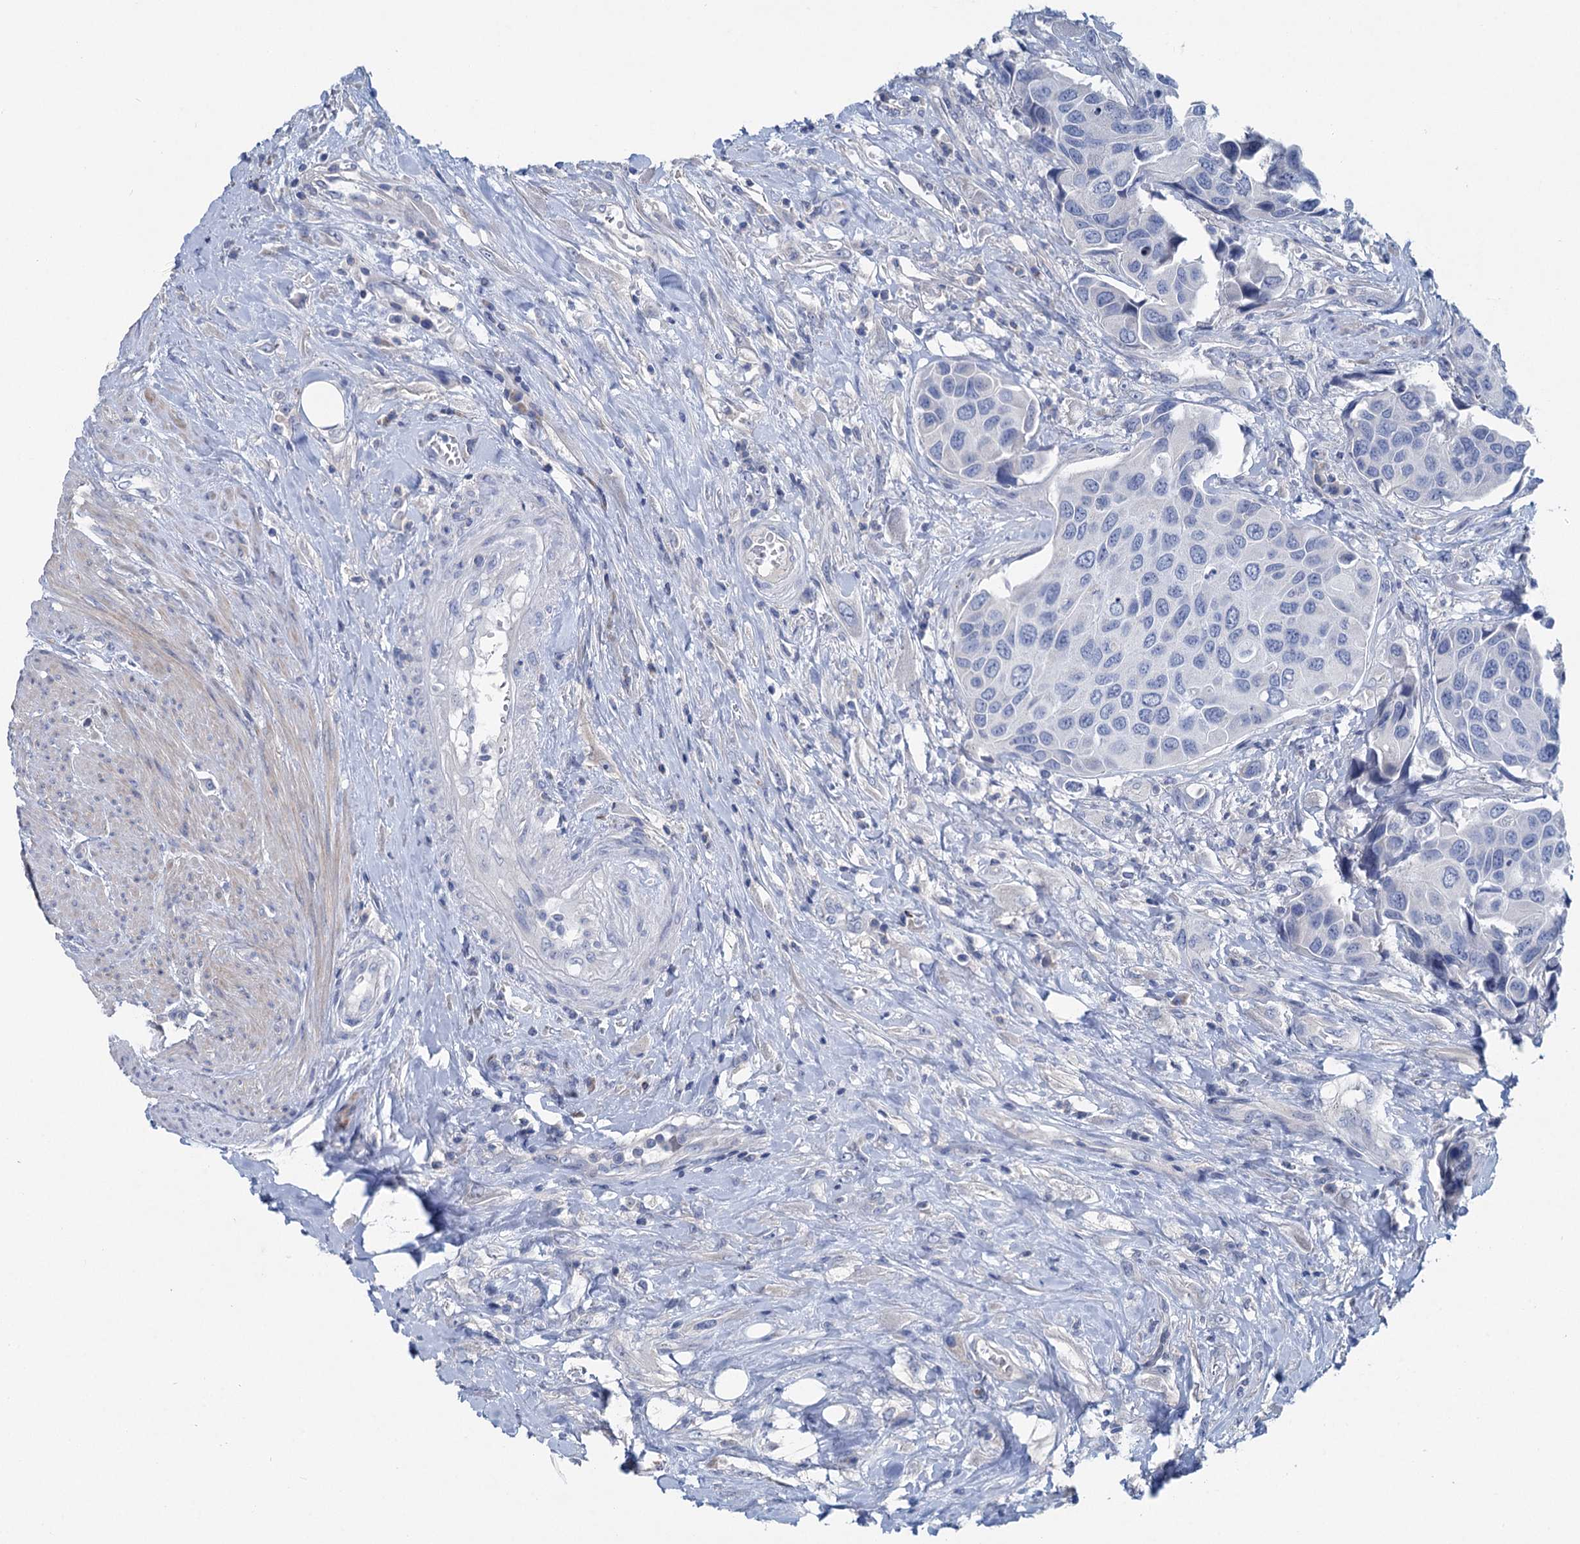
{"staining": {"intensity": "negative", "quantity": "none", "location": "none"}, "tissue": "urothelial cancer", "cell_type": "Tumor cells", "image_type": "cancer", "snomed": [{"axis": "morphology", "description": "Urothelial carcinoma, High grade"}, {"axis": "topography", "description": "Urinary bladder"}], "caption": "Immunohistochemical staining of human high-grade urothelial carcinoma shows no significant staining in tumor cells.", "gene": "CHDH", "patient": {"sex": "male", "age": 74}}